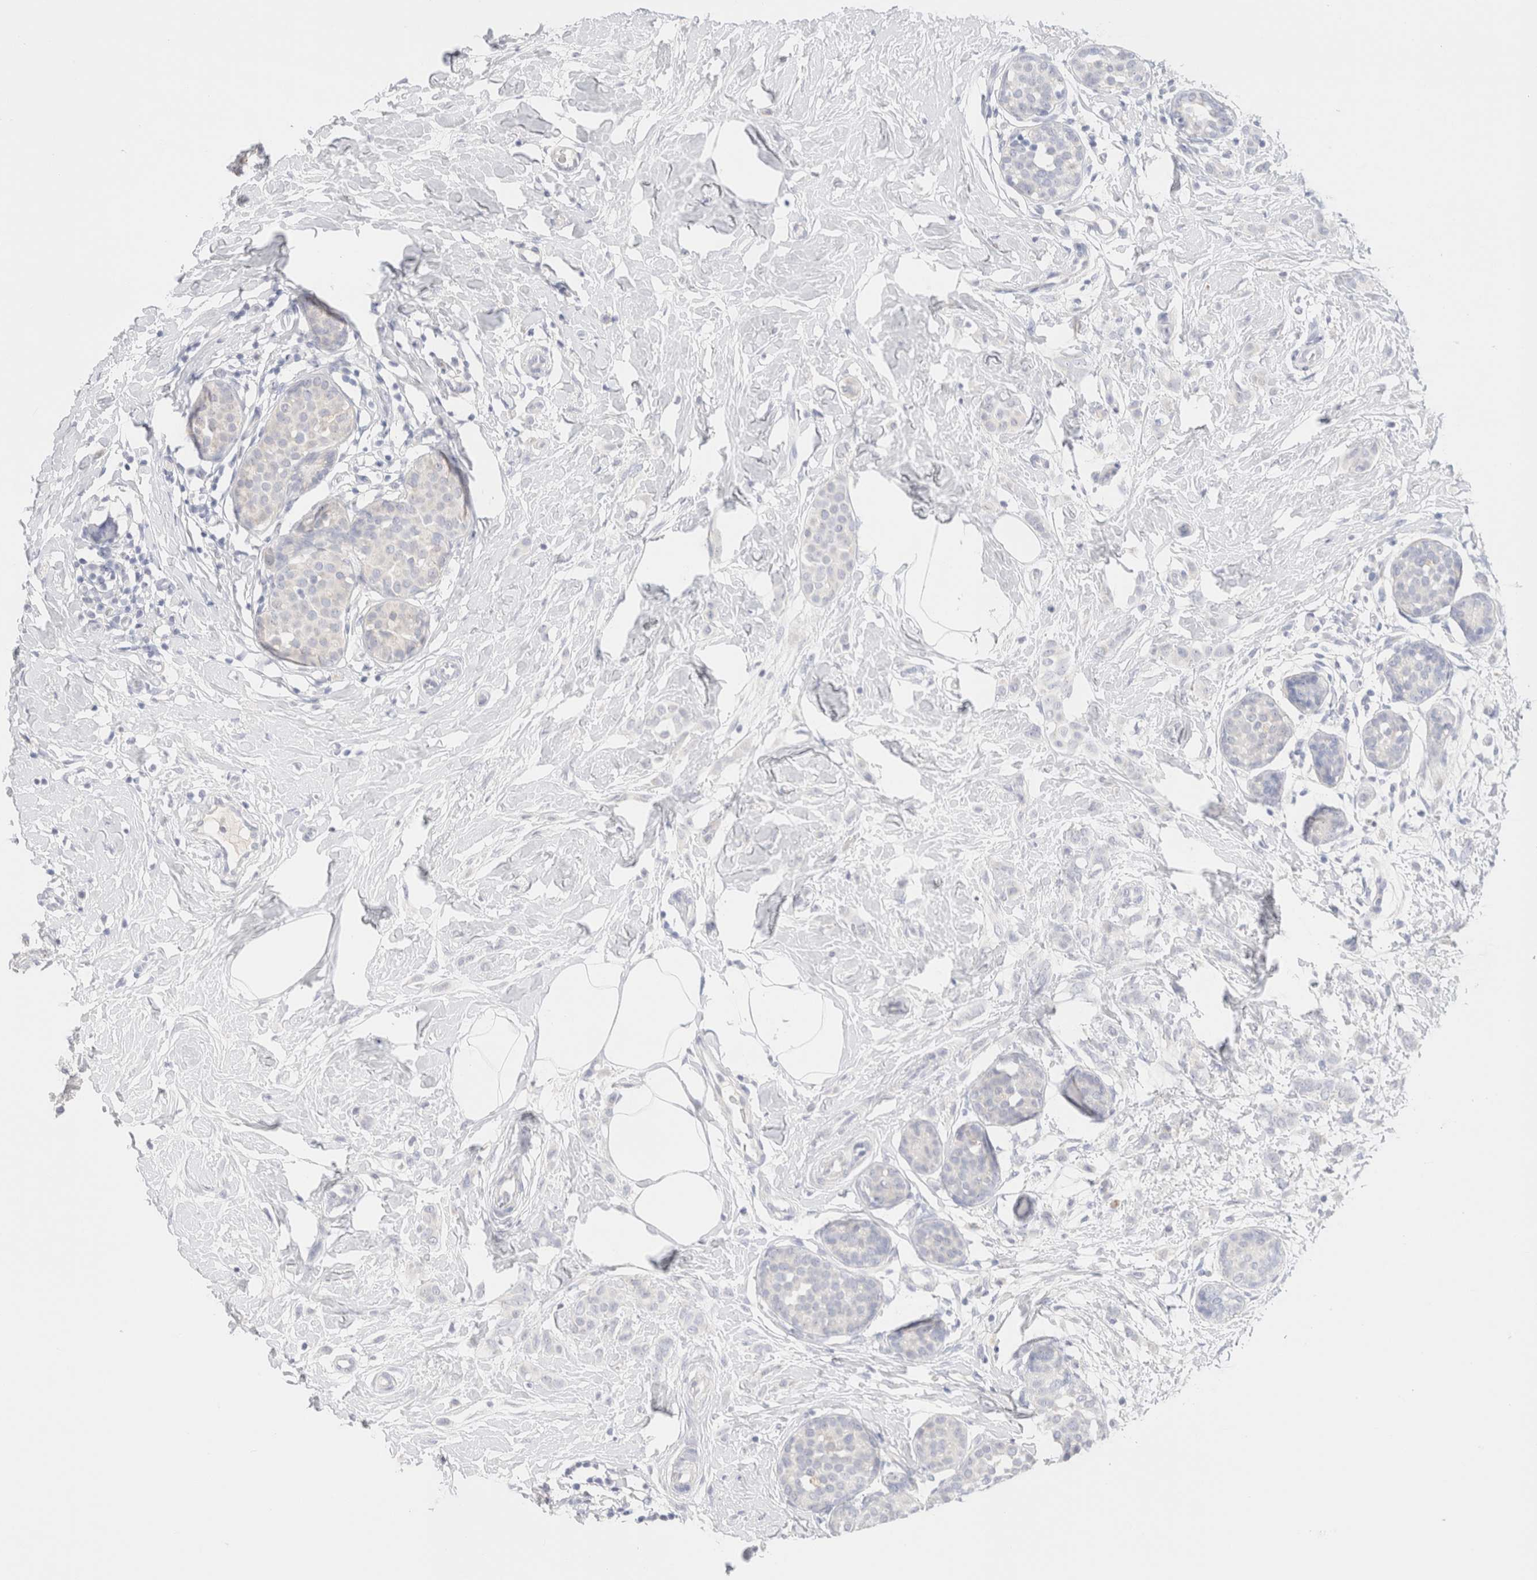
{"staining": {"intensity": "negative", "quantity": "none", "location": "none"}, "tissue": "breast cancer", "cell_type": "Tumor cells", "image_type": "cancer", "snomed": [{"axis": "morphology", "description": "Lobular carcinoma, in situ"}, {"axis": "morphology", "description": "Lobular carcinoma"}, {"axis": "topography", "description": "Breast"}], "caption": "The micrograph exhibits no significant positivity in tumor cells of breast cancer (lobular carcinoma). (Stains: DAB (3,3'-diaminobenzidine) immunohistochemistry with hematoxylin counter stain, Microscopy: brightfield microscopy at high magnification).", "gene": "ATP6V1C1", "patient": {"sex": "female", "age": 41}}